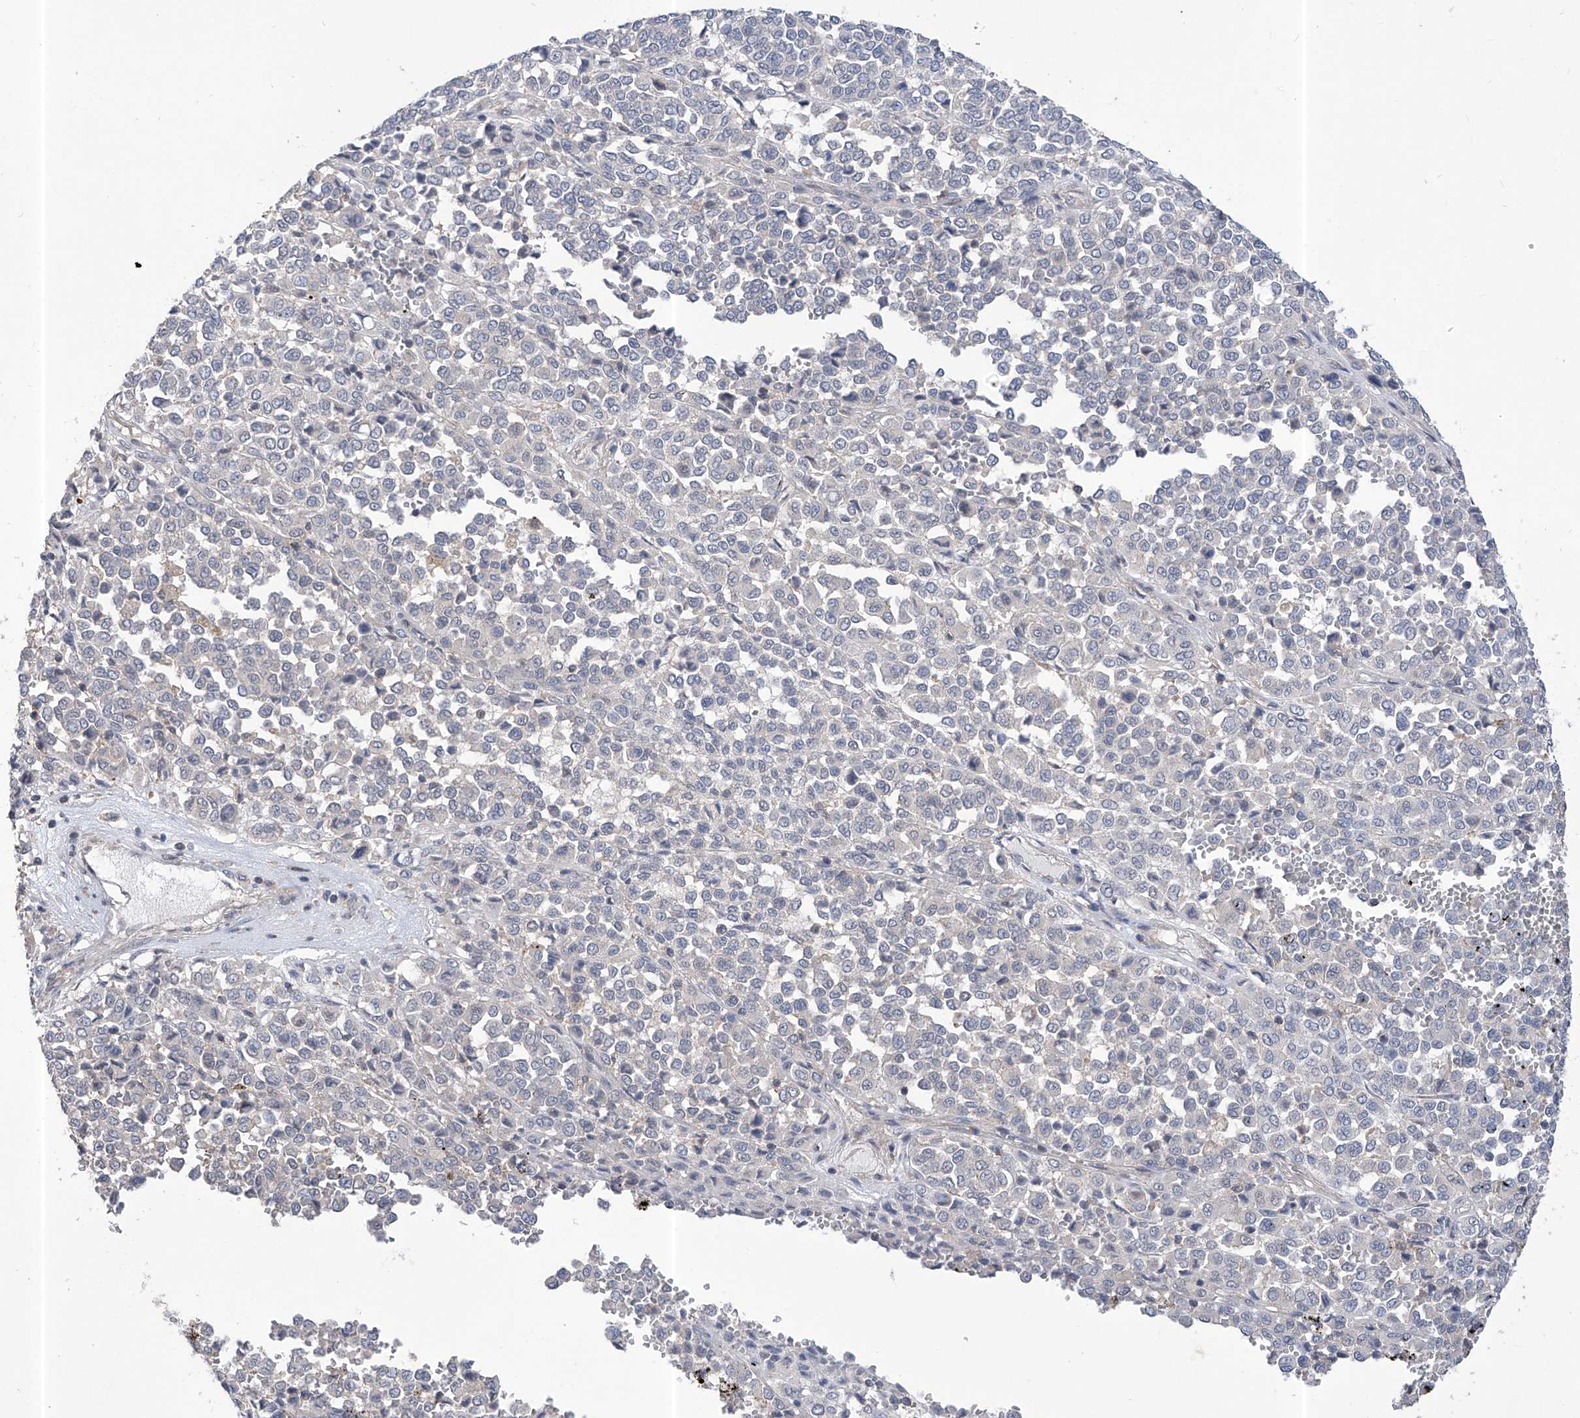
{"staining": {"intensity": "negative", "quantity": "none", "location": "none"}, "tissue": "melanoma", "cell_type": "Tumor cells", "image_type": "cancer", "snomed": [{"axis": "morphology", "description": "Malignant melanoma, Metastatic site"}, {"axis": "topography", "description": "Pancreas"}], "caption": "Tumor cells are negative for brown protein staining in malignant melanoma (metastatic site). Nuclei are stained in blue.", "gene": "KIFC2", "patient": {"sex": "female", "age": 30}}